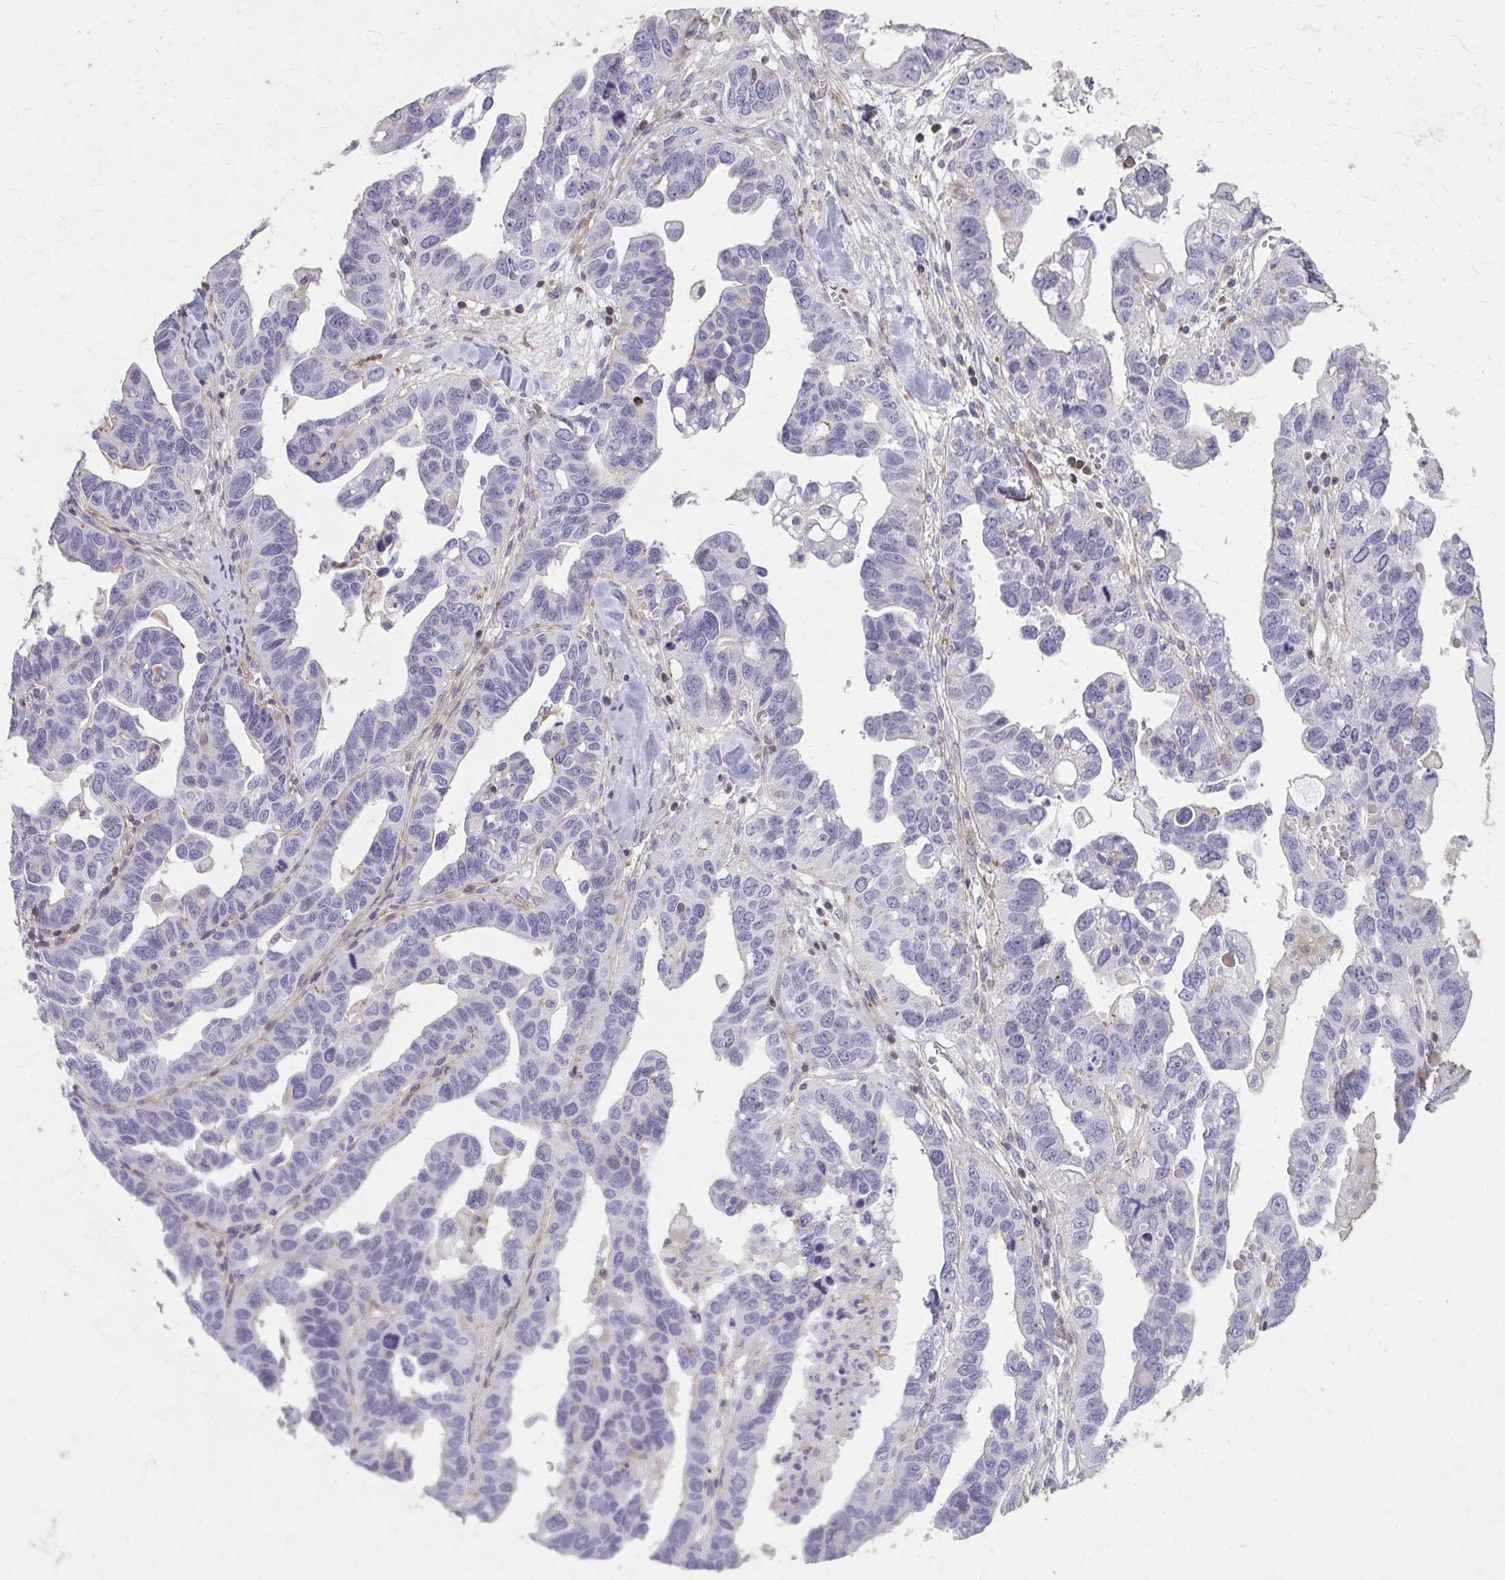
{"staining": {"intensity": "negative", "quantity": "none", "location": "none"}, "tissue": "ovarian cancer", "cell_type": "Tumor cells", "image_type": "cancer", "snomed": [{"axis": "morphology", "description": "Cystadenocarcinoma, serous, NOS"}, {"axis": "topography", "description": "Ovary"}], "caption": "Immunohistochemical staining of serous cystadenocarcinoma (ovarian) exhibits no significant expression in tumor cells. (DAB (3,3'-diaminobenzidine) immunohistochemistry (IHC) with hematoxylin counter stain).", "gene": "TENM4", "patient": {"sex": "female", "age": 69}}